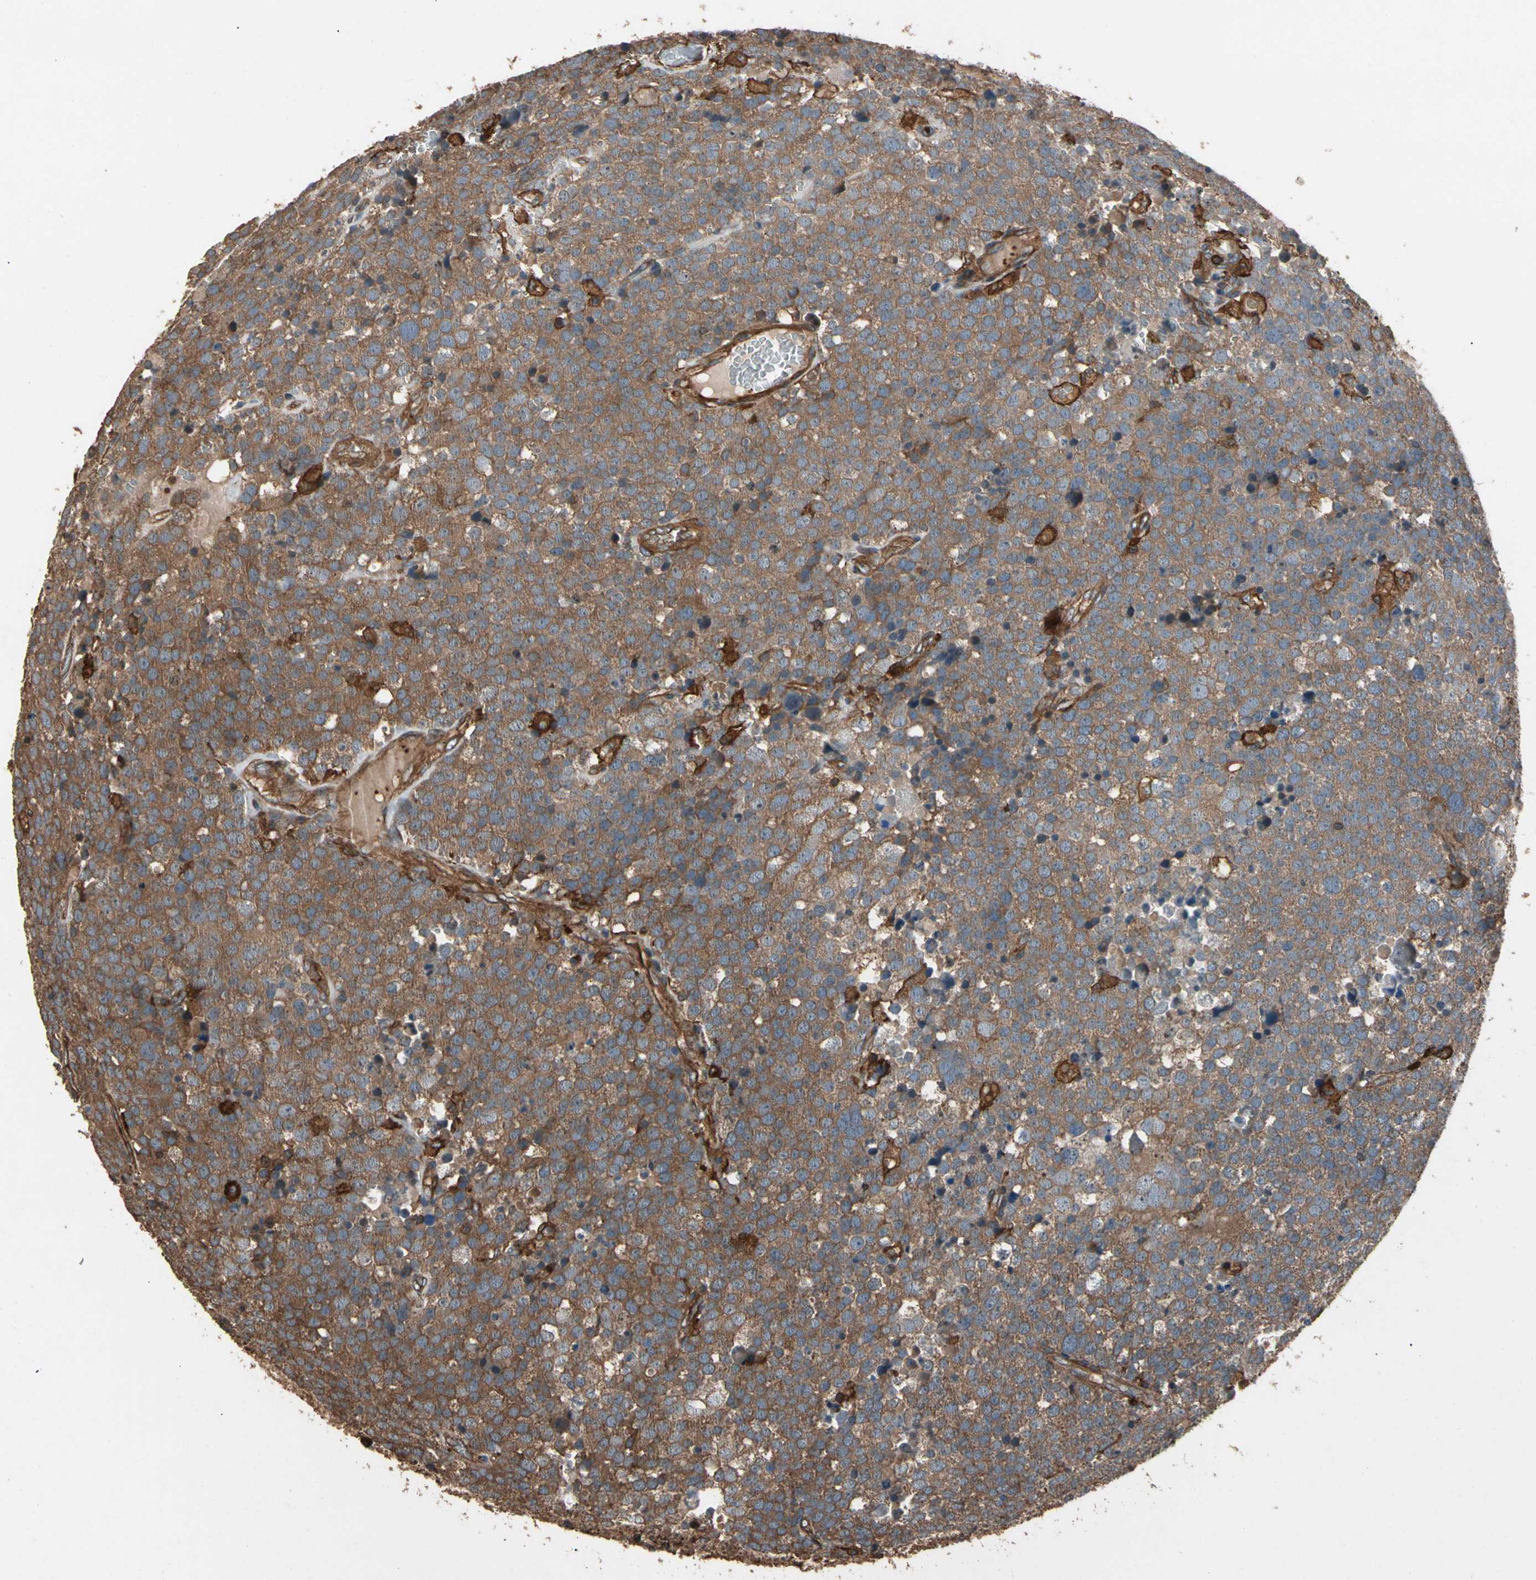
{"staining": {"intensity": "moderate", "quantity": ">75%", "location": "cytoplasmic/membranous"}, "tissue": "testis cancer", "cell_type": "Tumor cells", "image_type": "cancer", "snomed": [{"axis": "morphology", "description": "Seminoma, NOS"}, {"axis": "topography", "description": "Testis"}], "caption": "Testis cancer stained for a protein (brown) reveals moderate cytoplasmic/membranous positive positivity in about >75% of tumor cells.", "gene": "AGBL2", "patient": {"sex": "male", "age": 71}}